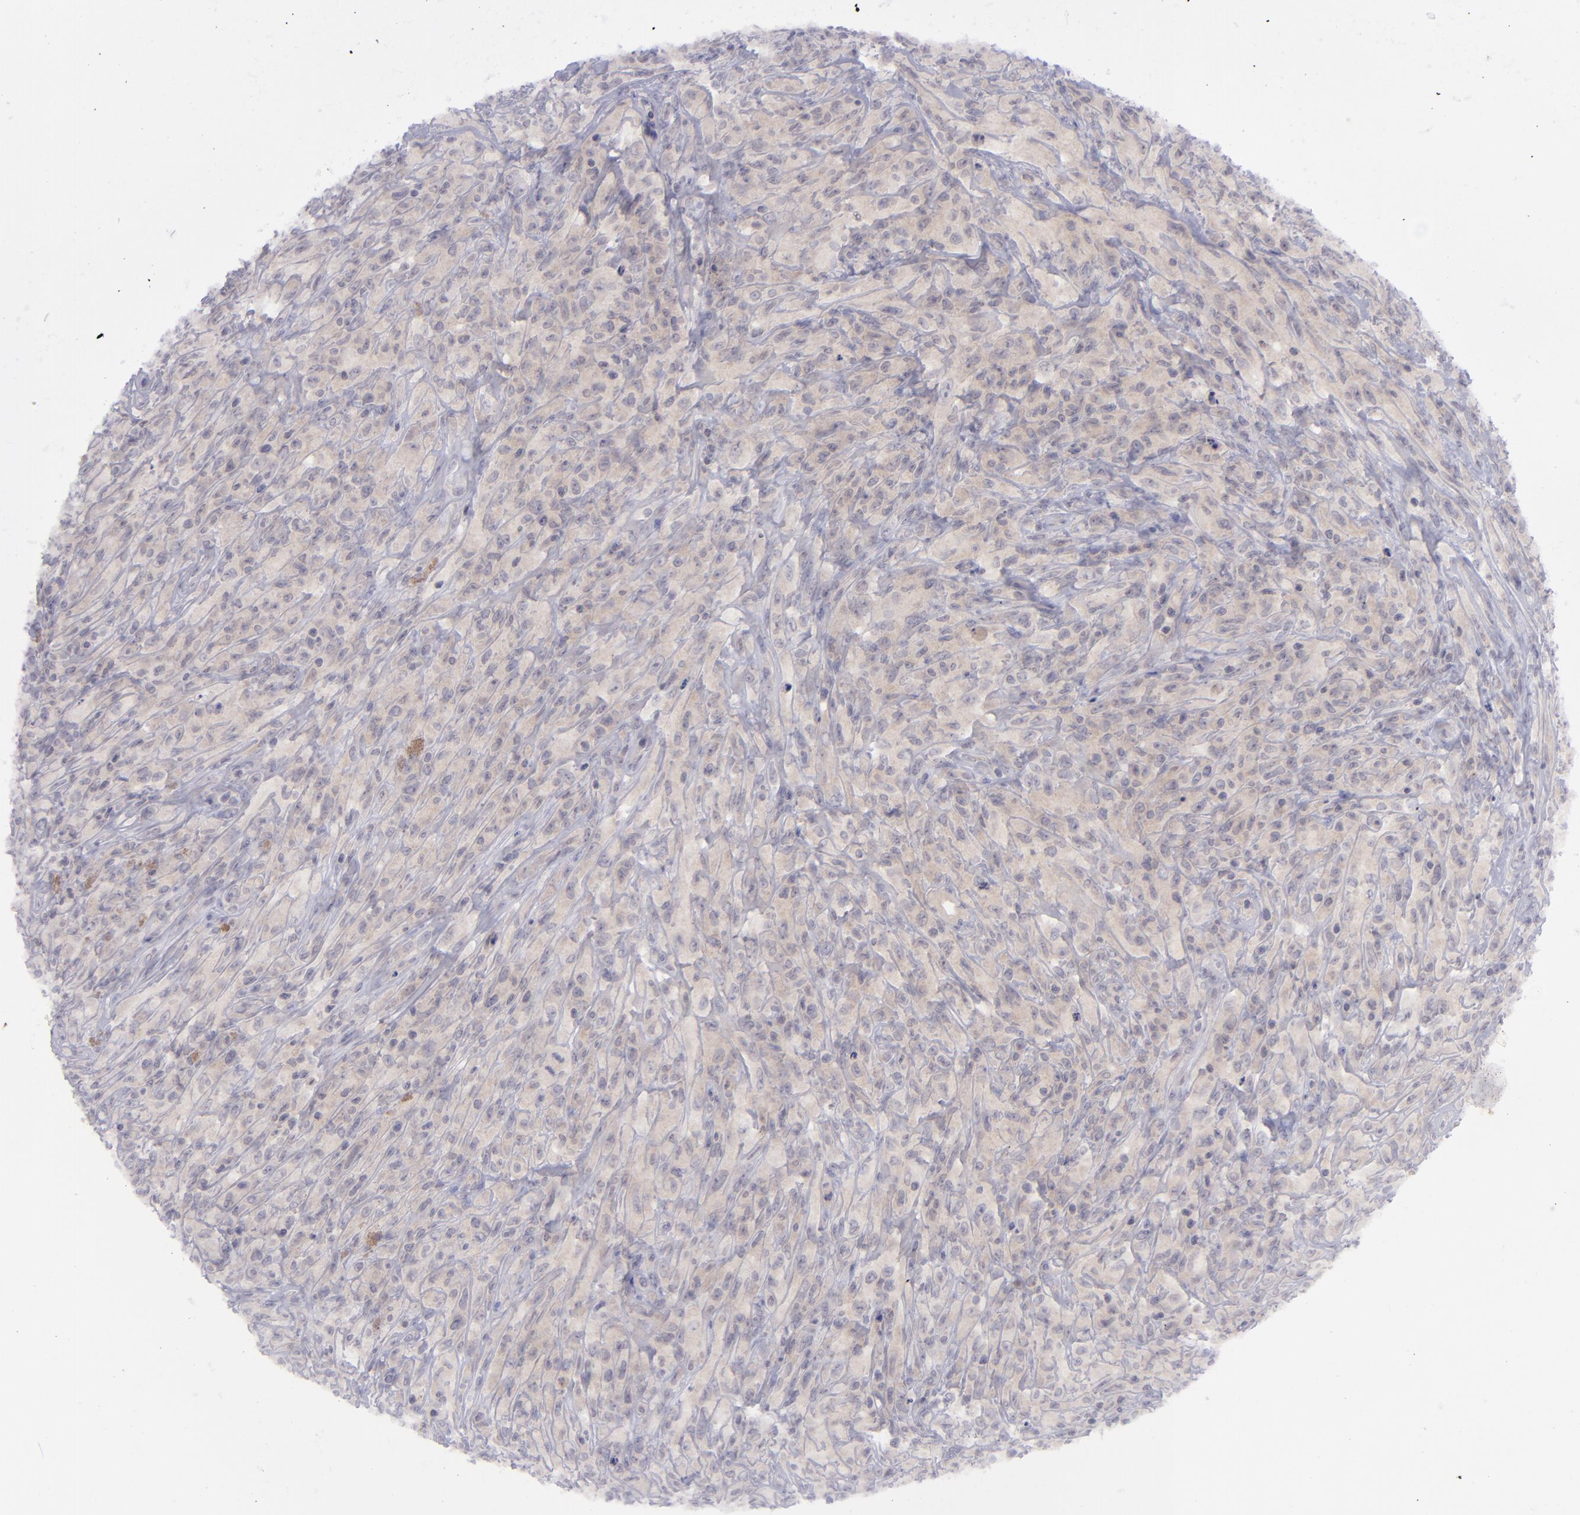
{"staining": {"intensity": "weak", "quantity": "25%-75%", "location": "cytoplasmic/membranous"}, "tissue": "glioma", "cell_type": "Tumor cells", "image_type": "cancer", "snomed": [{"axis": "morphology", "description": "Glioma, malignant, High grade"}, {"axis": "topography", "description": "Brain"}], "caption": "Immunohistochemical staining of glioma reveals low levels of weak cytoplasmic/membranous expression in approximately 25%-75% of tumor cells.", "gene": "EVPL", "patient": {"sex": "male", "age": 48}}